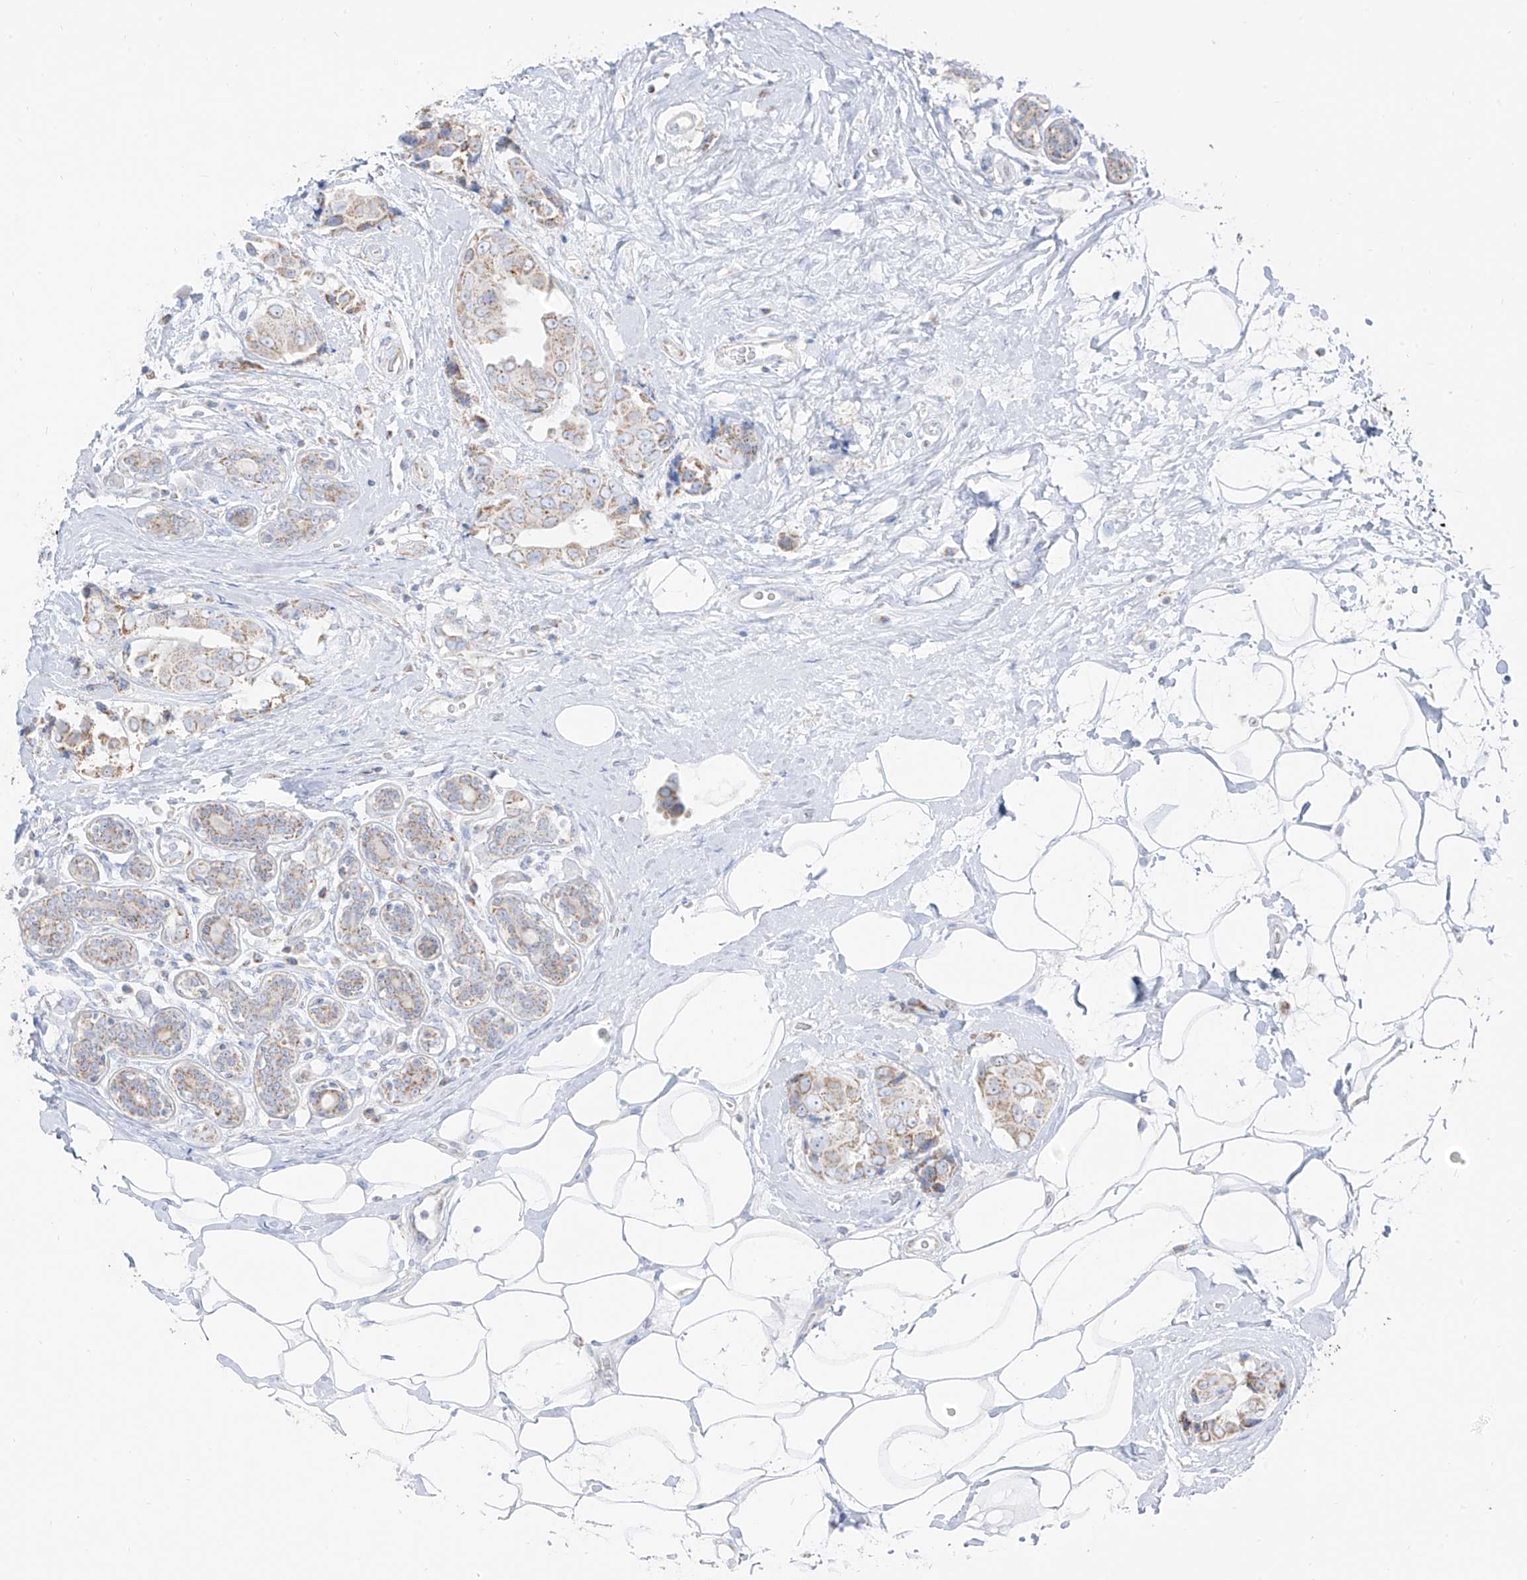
{"staining": {"intensity": "weak", "quantity": ">75%", "location": "cytoplasmic/membranous"}, "tissue": "breast cancer", "cell_type": "Tumor cells", "image_type": "cancer", "snomed": [{"axis": "morphology", "description": "Normal tissue, NOS"}, {"axis": "morphology", "description": "Duct carcinoma"}, {"axis": "topography", "description": "Breast"}], "caption": "The immunohistochemical stain shows weak cytoplasmic/membranous staining in tumor cells of infiltrating ductal carcinoma (breast) tissue.", "gene": "ETHE1", "patient": {"sex": "female", "age": 39}}